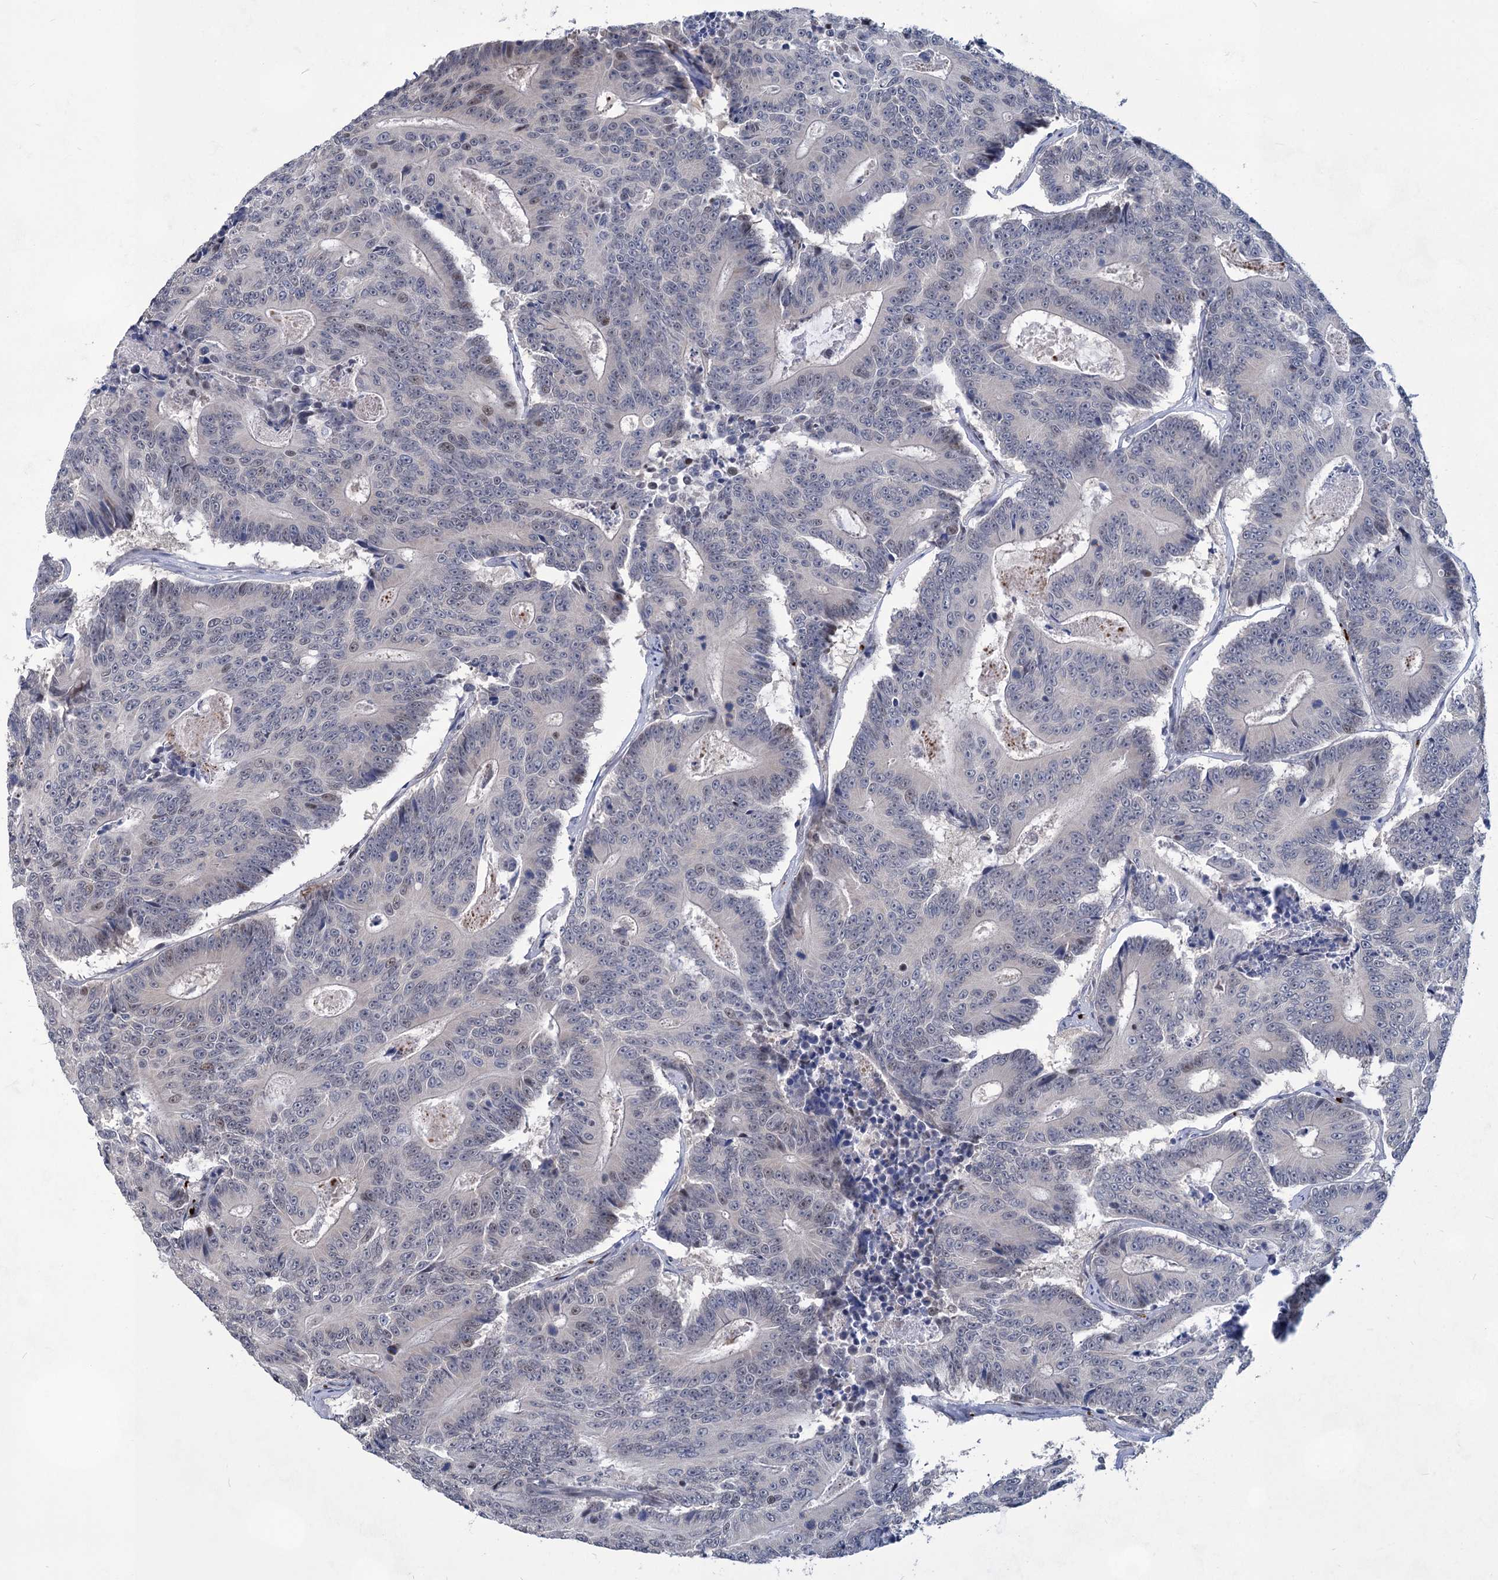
{"staining": {"intensity": "negative", "quantity": "none", "location": "none"}, "tissue": "colorectal cancer", "cell_type": "Tumor cells", "image_type": "cancer", "snomed": [{"axis": "morphology", "description": "Adenocarcinoma, NOS"}, {"axis": "topography", "description": "Colon"}], "caption": "An immunohistochemistry (IHC) histopathology image of colorectal cancer (adenocarcinoma) is shown. There is no staining in tumor cells of colorectal cancer (adenocarcinoma).", "gene": "MON2", "patient": {"sex": "male", "age": 83}}